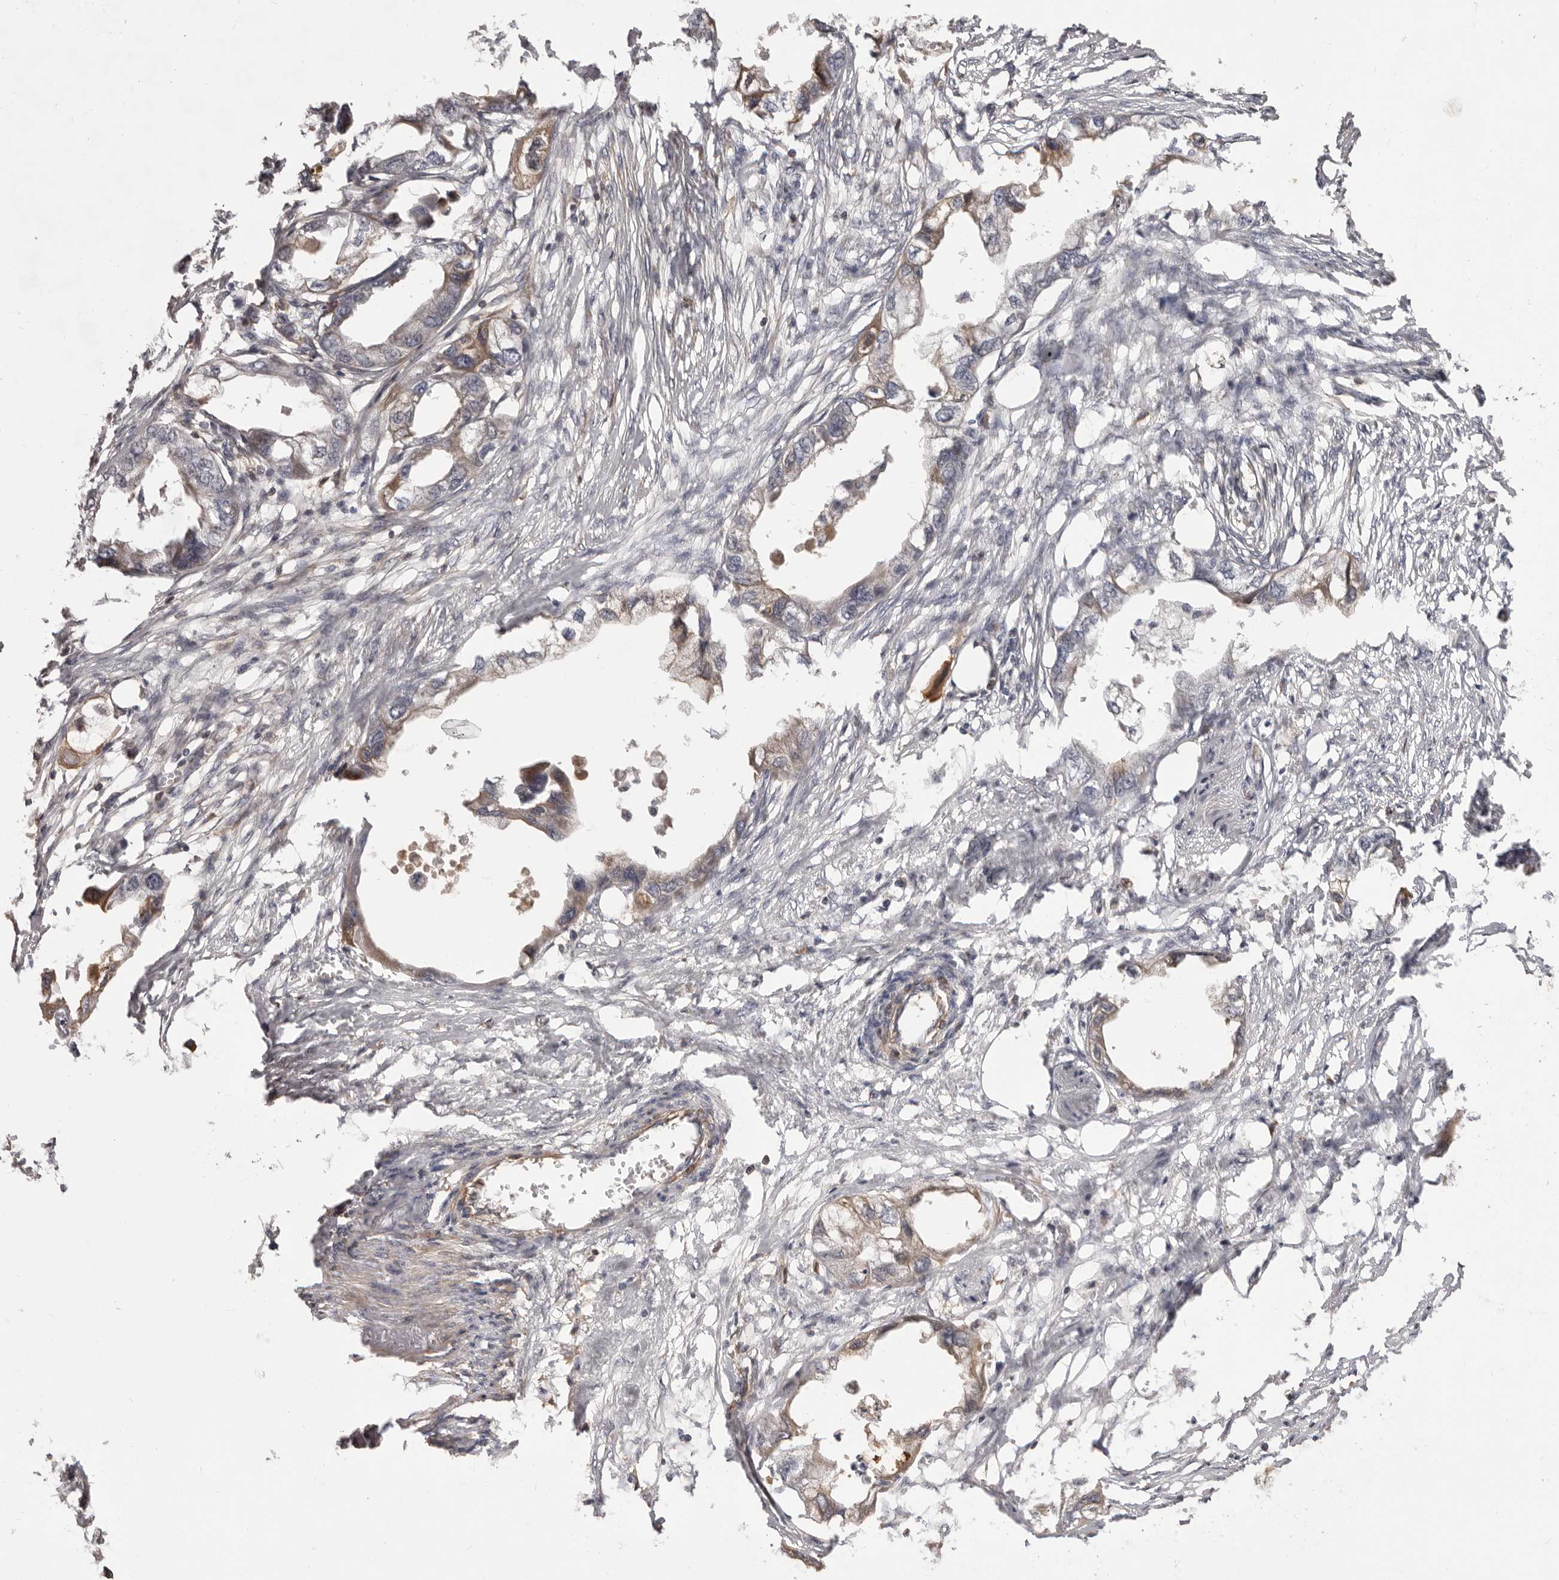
{"staining": {"intensity": "weak", "quantity": "<25%", "location": "cytoplasmic/membranous"}, "tissue": "endometrial cancer", "cell_type": "Tumor cells", "image_type": "cancer", "snomed": [{"axis": "morphology", "description": "Adenocarcinoma, NOS"}, {"axis": "morphology", "description": "Adenocarcinoma, metastatic, NOS"}, {"axis": "topography", "description": "Adipose tissue"}, {"axis": "topography", "description": "Endometrium"}], "caption": "Immunohistochemistry of human endometrial cancer (metastatic adenocarcinoma) exhibits no staining in tumor cells.", "gene": "OTUD3", "patient": {"sex": "female", "age": 67}}